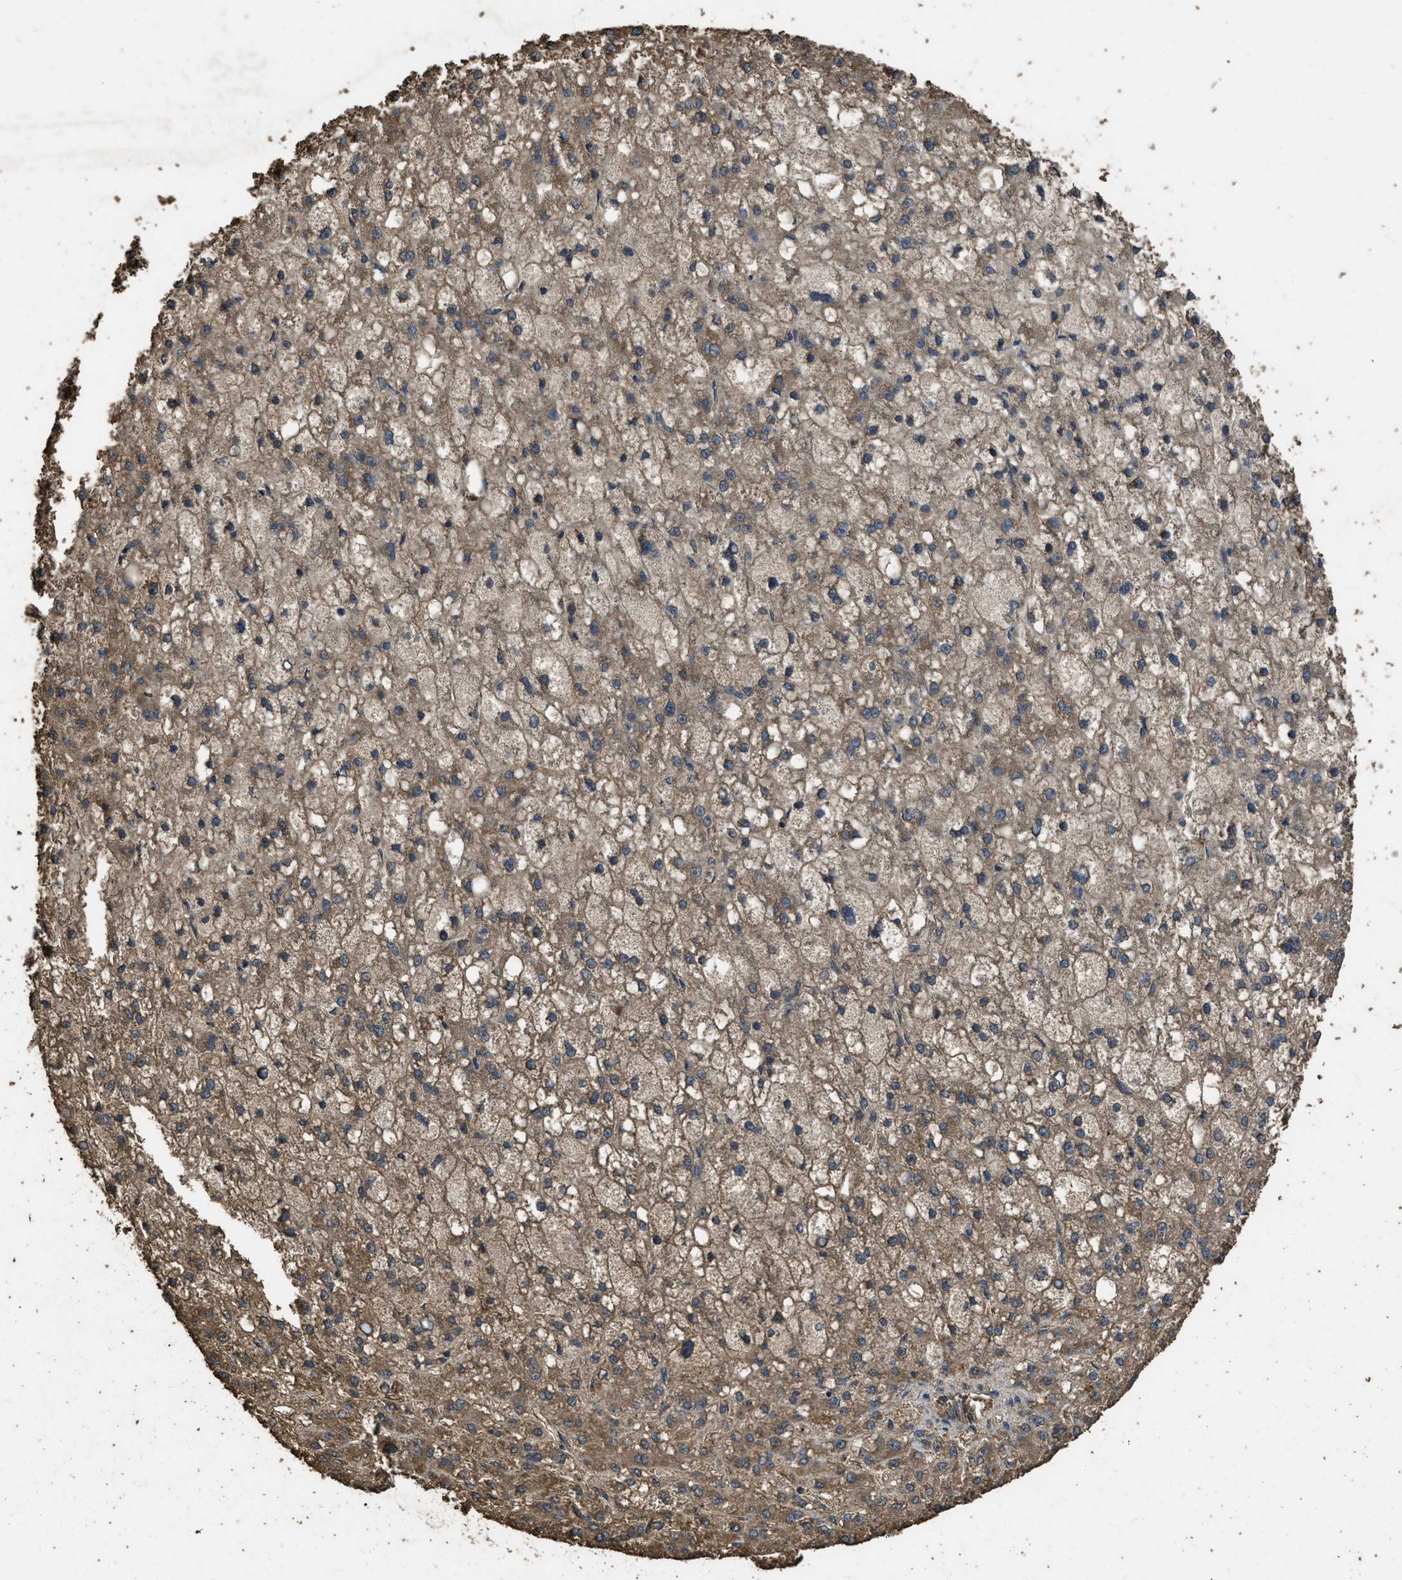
{"staining": {"intensity": "moderate", "quantity": ">75%", "location": "cytoplasmic/membranous"}, "tissue": "liver cancer", "cell_type": "Tumor cells", "image_type": "cancer", "snomed": [{"axis": "morphology", "description": "Carcinoma, Hepatocellular, NOS"}, {"axis": "topography", "description": "Liver"}], "caption": "Immunohistochemistry (IHC) micrograph of human liver hepatocellular carcinoma stained for a protein (brown), which exhibits medium levels of moderate cytoplasmic/membranous expression in approximately >75% of tumor cells.", "gene": "CYRIA", "patient": {"sex": "male", "age": 67}}